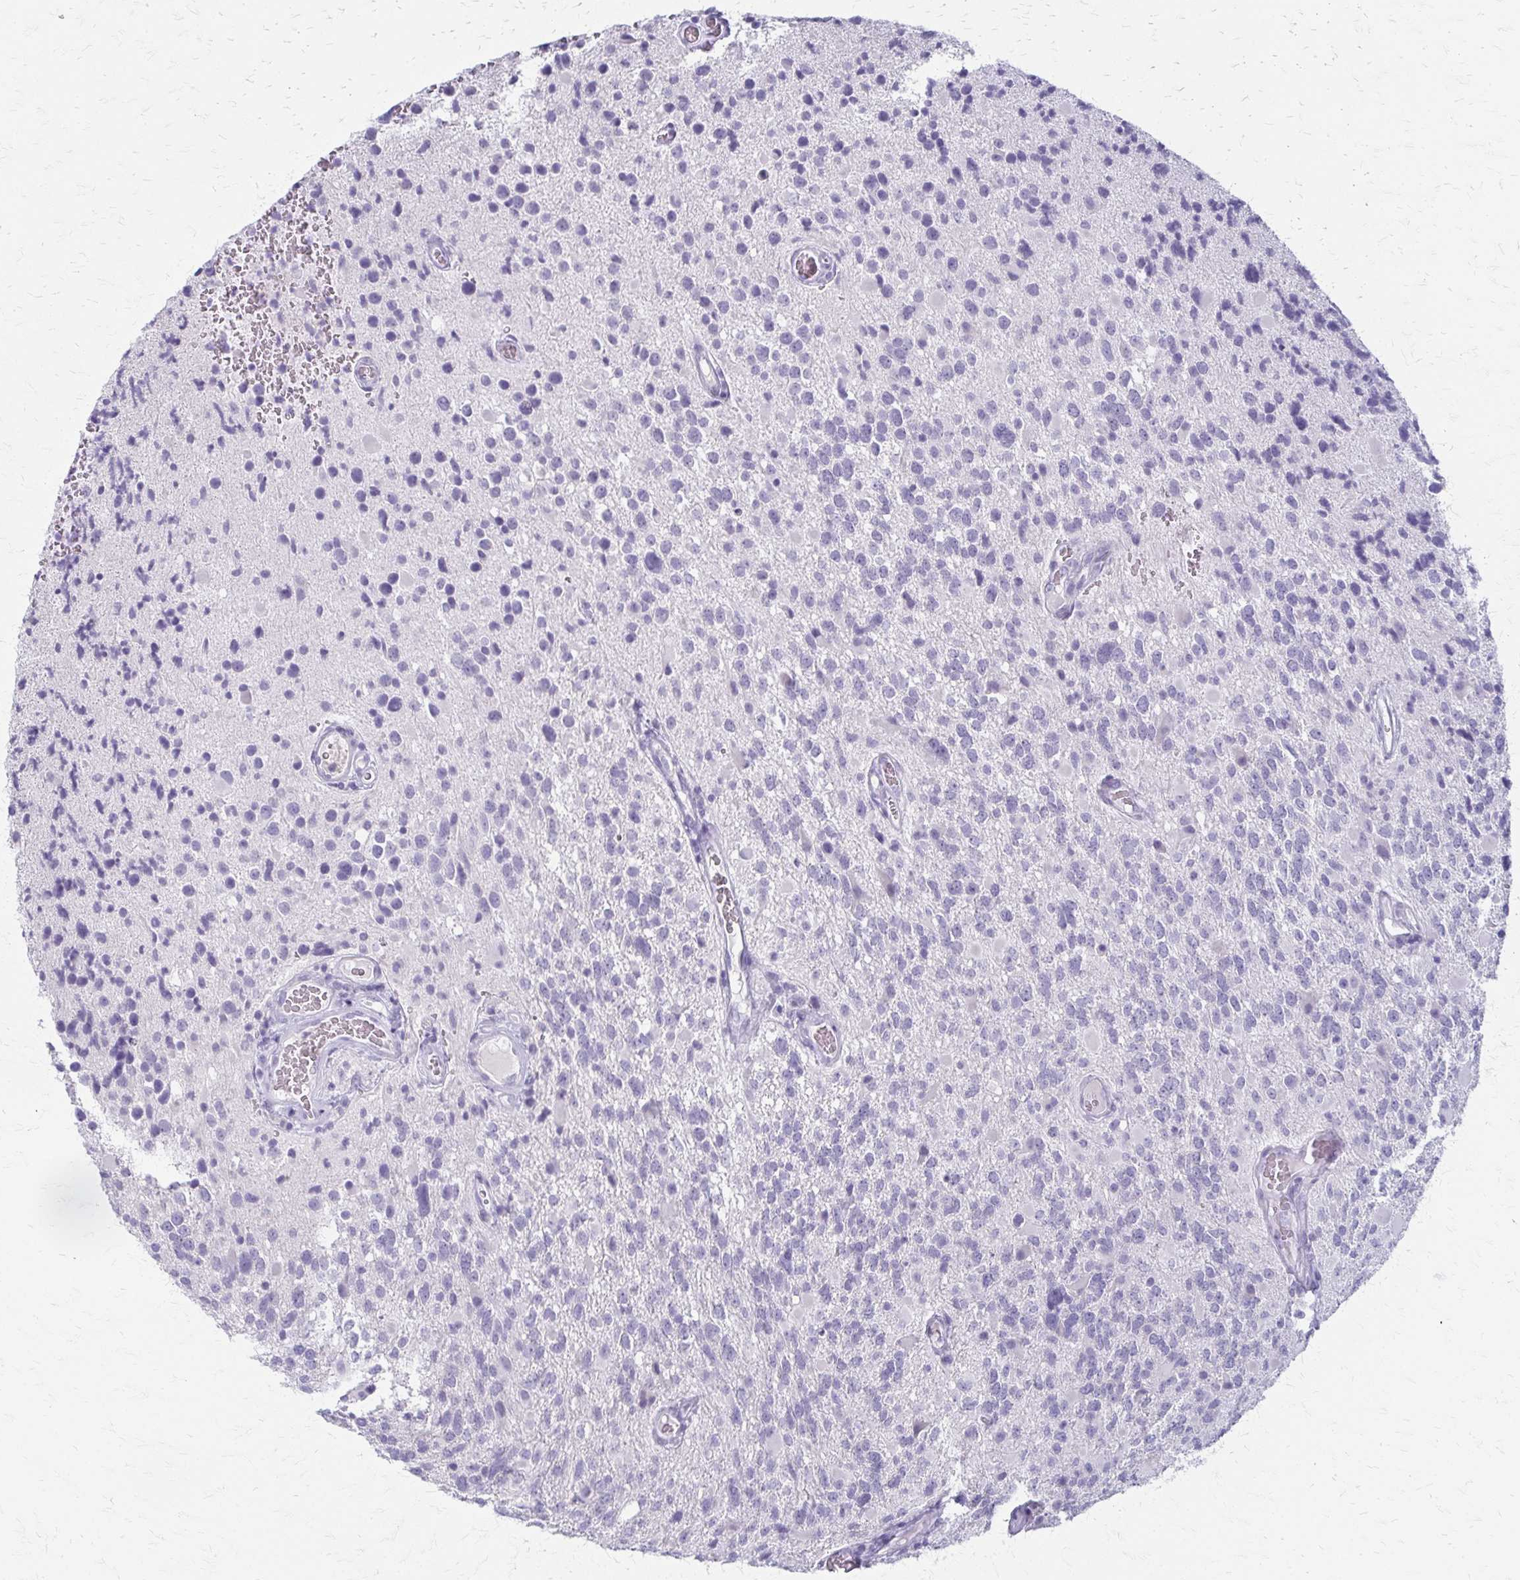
{"staining": {"intensity": "negative", "quantity": "none", "location": "none"}, "tissue": "glioma", "cell_type": "Tumor cells", "image_type": "cancer", "snomed": [{"axis": "morphology", "description": "Glioma, malignant, High grade"}, {"axis": "topography", "description": "Brain"}], "caption": "Tumor cells show no significant staining in glioma.", "gene": "ACP5", "patient": {"sex": "female", "age": 40}}